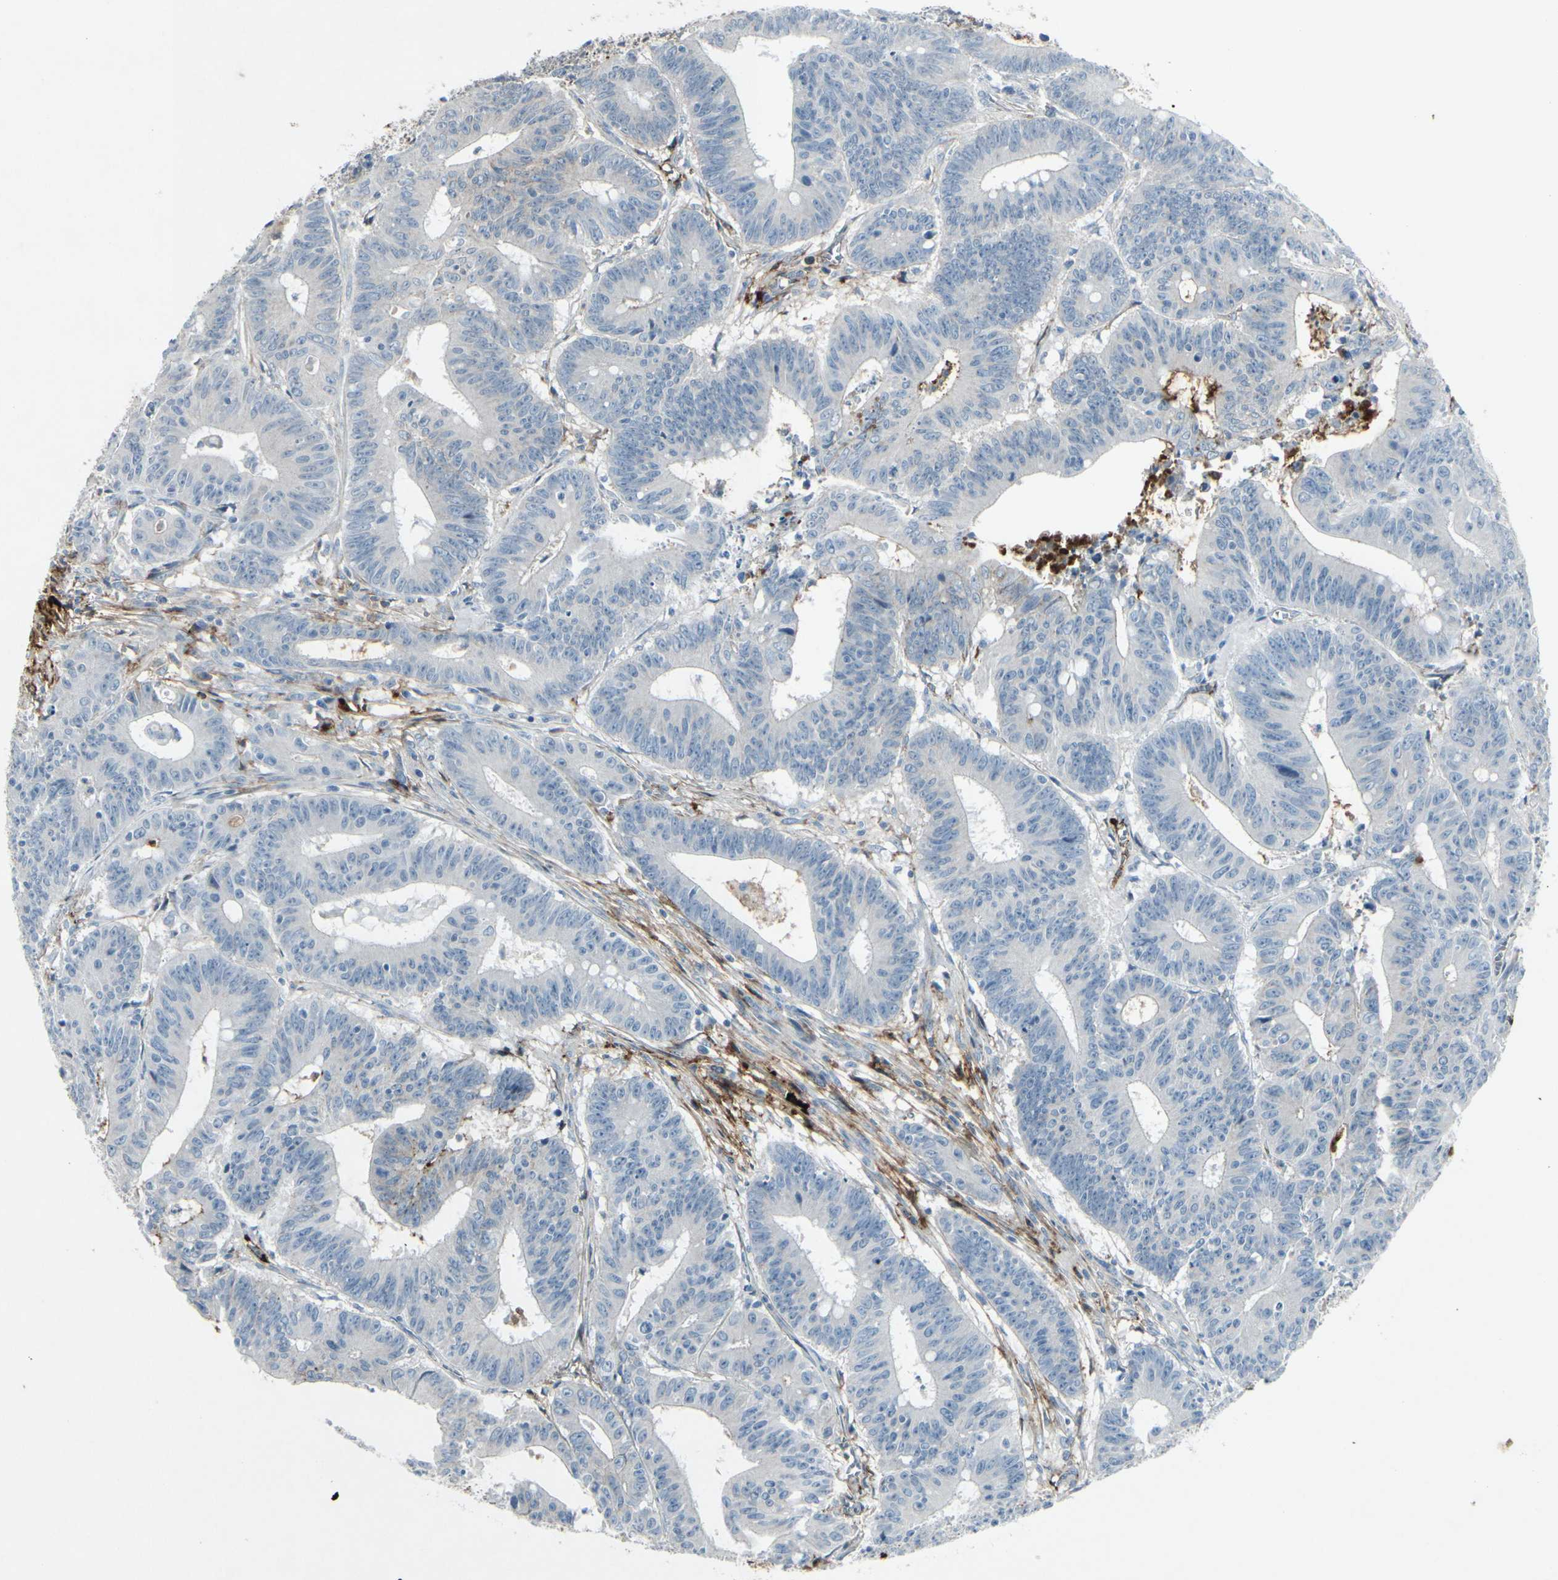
{"staining": {"intensity": "negative", "quantity": "none", "location": "none"}, "tissue": "colorectal cancer", "cell_type": "Tumor cells", "image_type": "cancer", "snomed": [{"axis": "morphology", "description": "Adenocarcinoma, NOS"}, {"axis": "topography", "description": "Colon"}], "caption": "A high-resolution histopathology image shows immunohistochemistry (IHC) staining of colorectal cancer, which displays no significant expression in tumor cells.", "gene": "IGHM", "patient": {"sex": "male", "age": 45}}